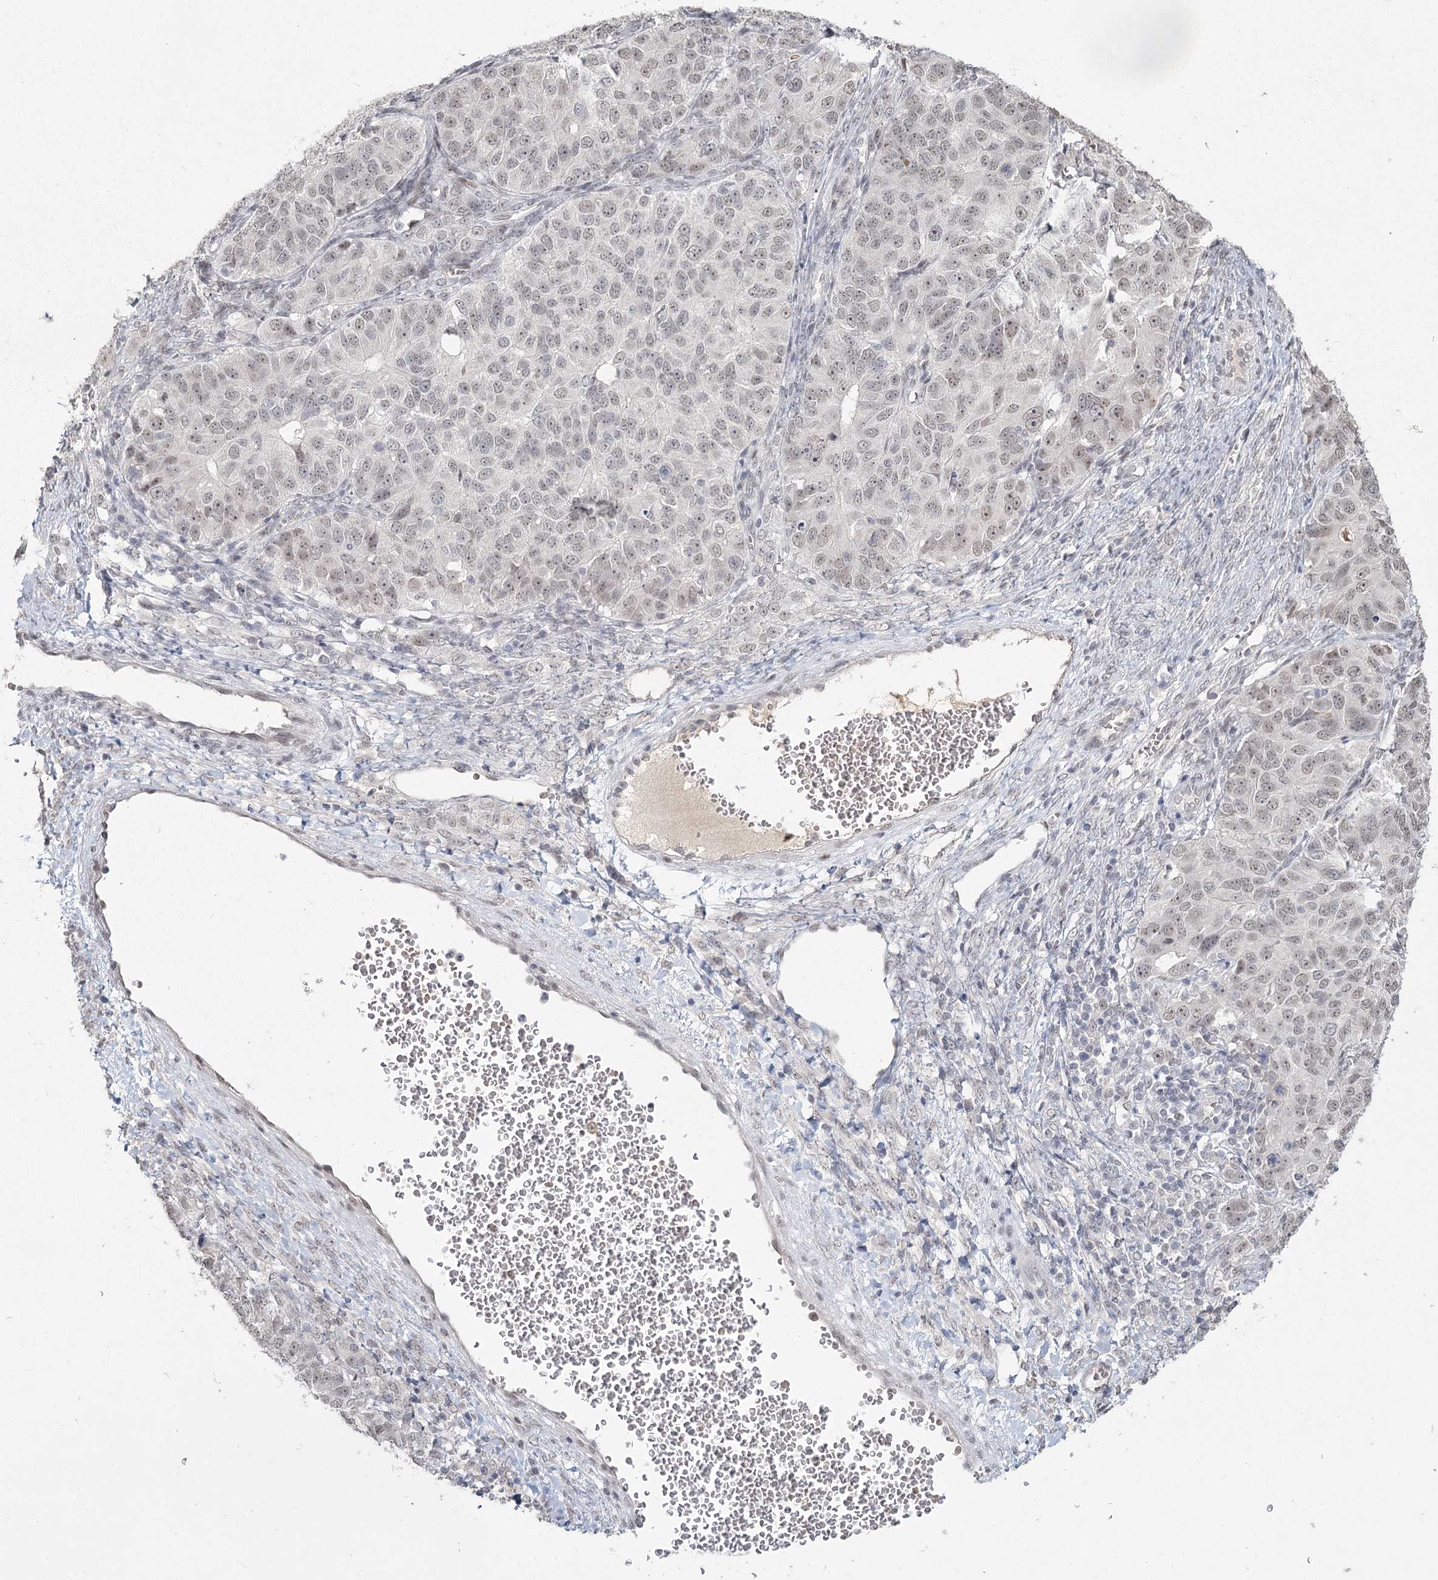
{"staining": {"intensity": "weak", "quantity": "<25%", "location": "nuclear"}, "tissue": "ovarian cancer", "cell_type": "Tumor cells", "image_type": "cancer", "snomed": [{"axis": "morphology", "description": "Carcinoma, endometroid"}, {"axis": "topography", "description": "Ovary"}], "caption": "This photomicrograph is of ovarian endometroid carcinoma stained with IHC to label a protein in brown with the nuclei are counter-stained blue. There is no staining in tumor cells.", "gene": "LY6G5C", "patient": {"sex": "female", "age": 51}}